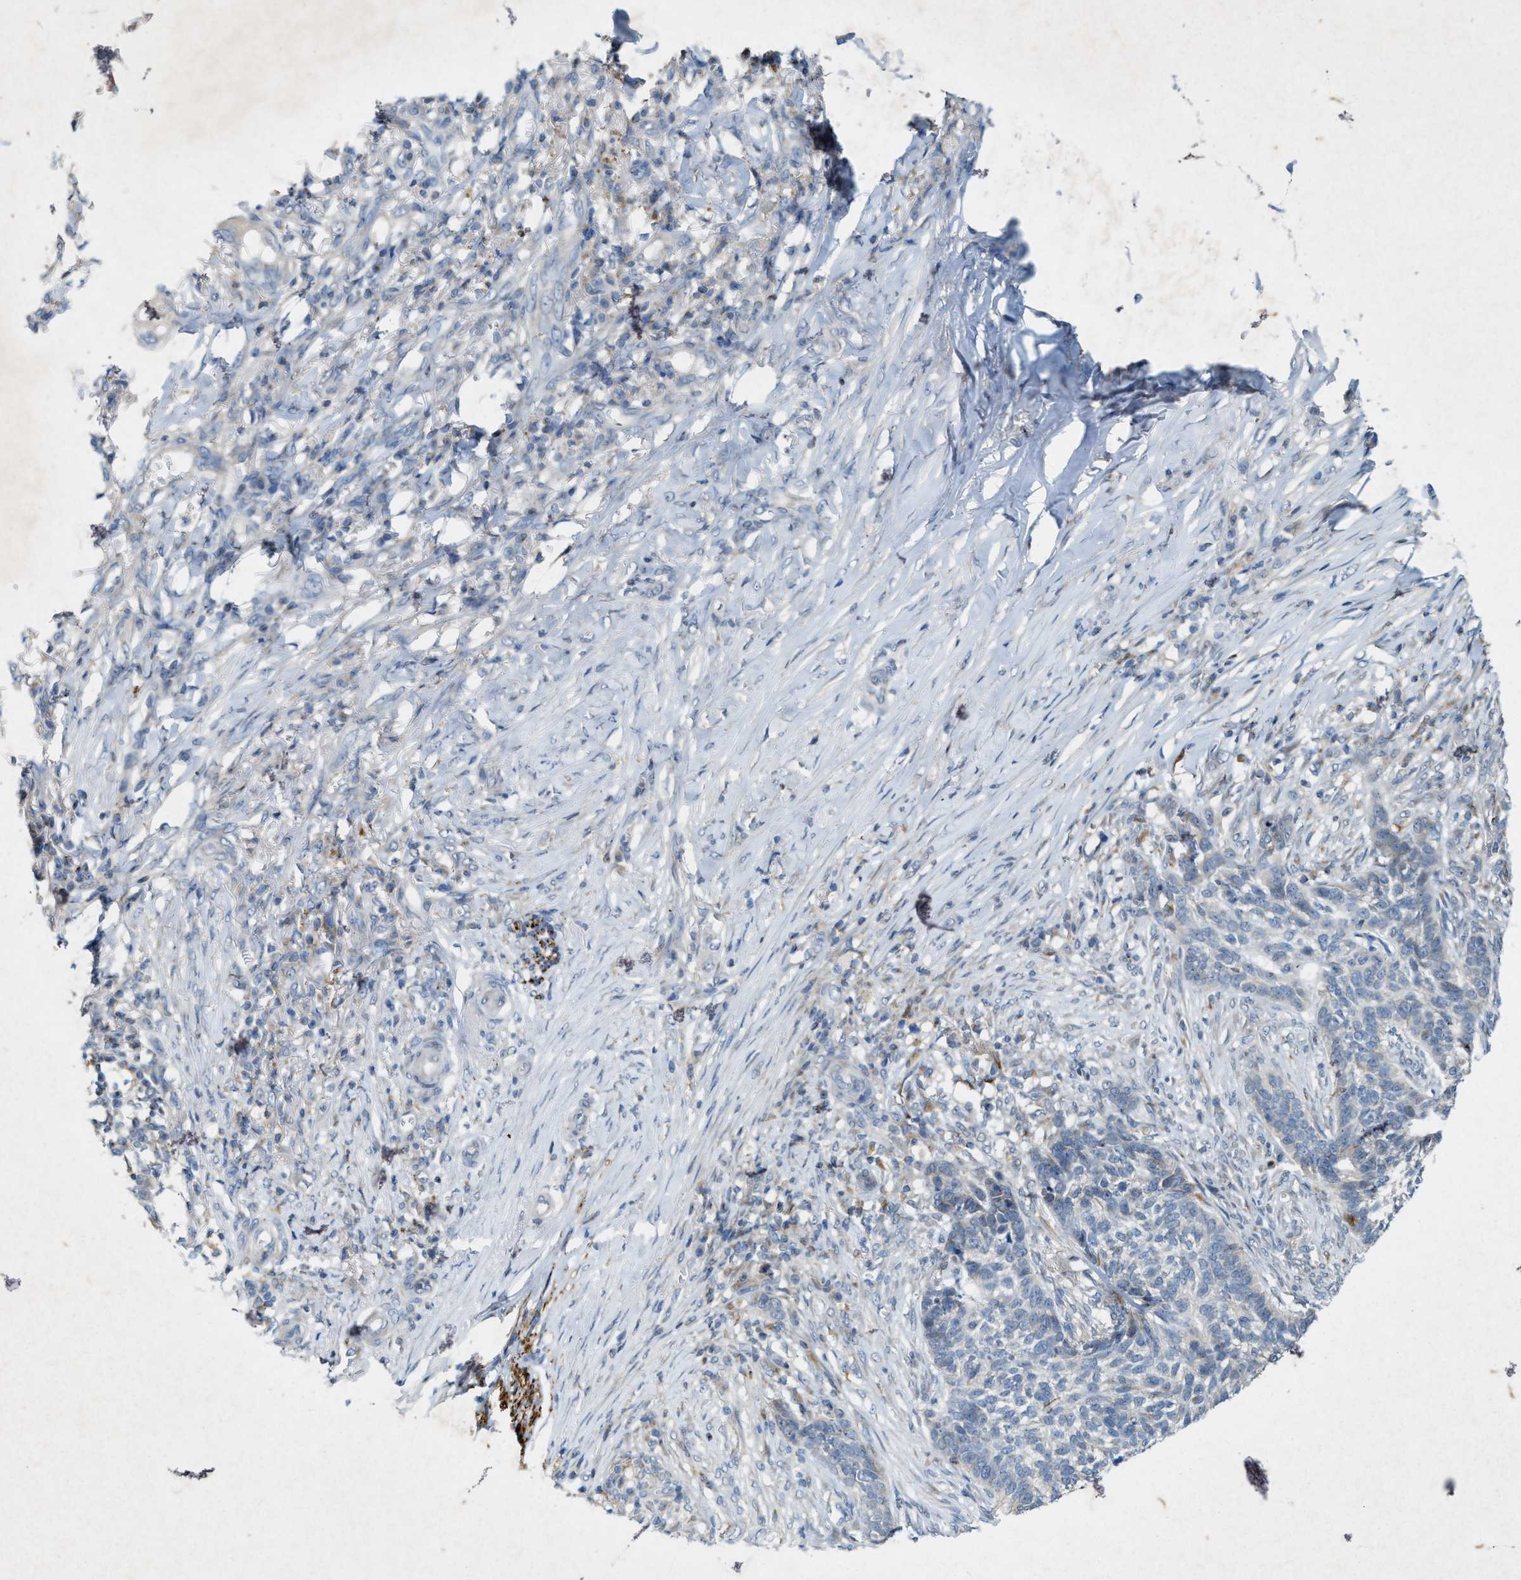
{"staining": {"intensity": "negative", "quantity": "none", "location": "none"}, "tissue": "skin cancer", "cell_type": "Tumor cells", "image_type": "cancer", "snomed": [{"axis": "morphology", "description": "Basal cell carcinoma"}, {"axis": "topography", "description": "Skin"}], "caption": "The histopathology image exhibits no significant expression in tumor cells of skin cancer (basal cell carcinoma).", "gene": "URGCP", "patient": {"sex": "male", "age": 85}}